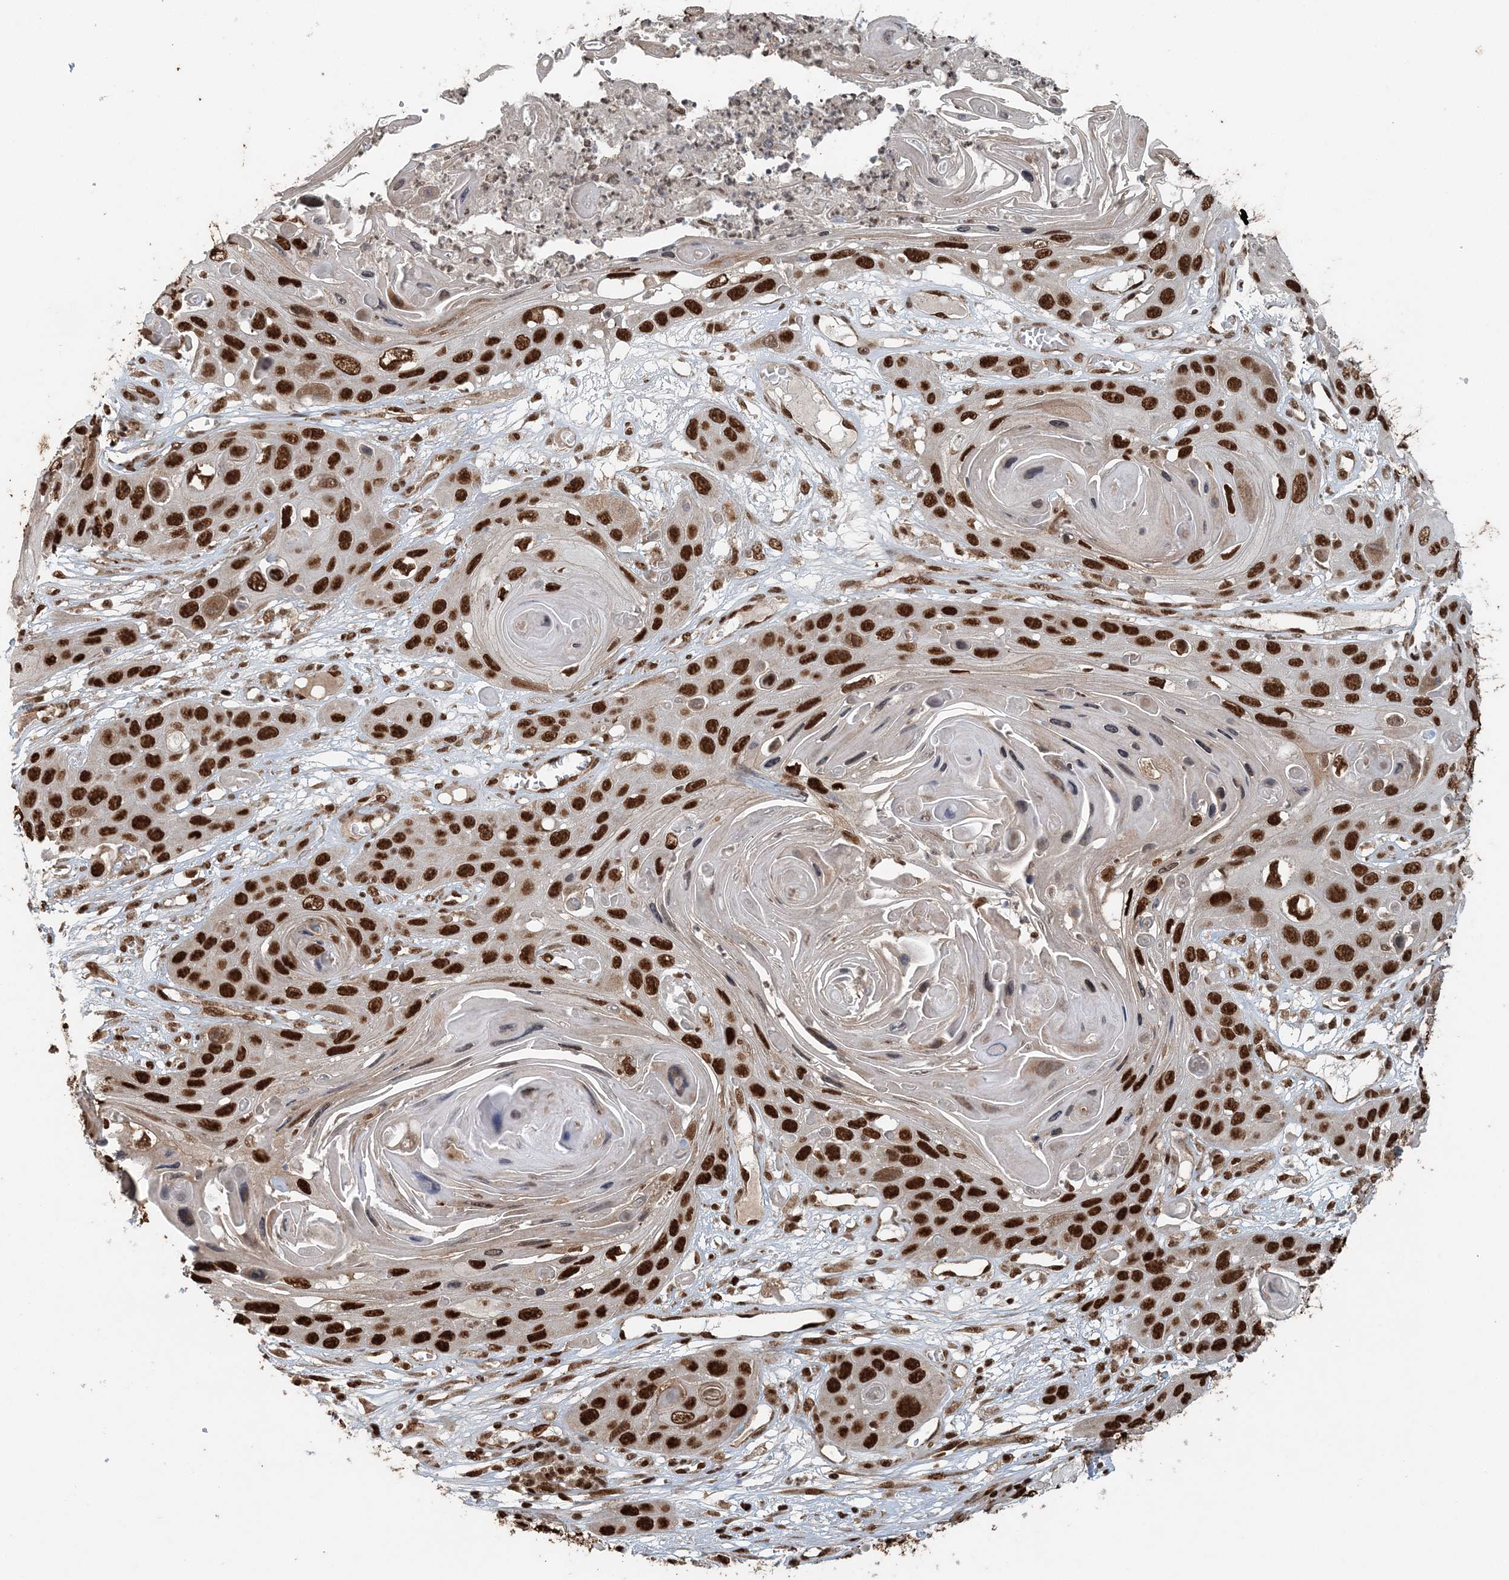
{"staining": {"intensity": "strong", "quantity": ">75%", "location": "nuclear"}, "tissue": "skin cancer", "cell_type": "Tumor cells", "image_type": "cancer", "snomed": [{"axis": "morphology", "description": "Squamous cell carcinoma, NOS"}, {"axis": "topography", "description": "Skin"}], "caption": "Immunohistochemistry photomicrograph of neoplastic tissue: human skin cancer (squamous cell carcinoma) stained using immunohistochemistry shows high levels of strong protein expression localized specifically in the nuclear of tumor cells, appearing as a nuclear brown color.", "gene": "ARHGAP35", "patient": {"sex": "male", "age": 55}}